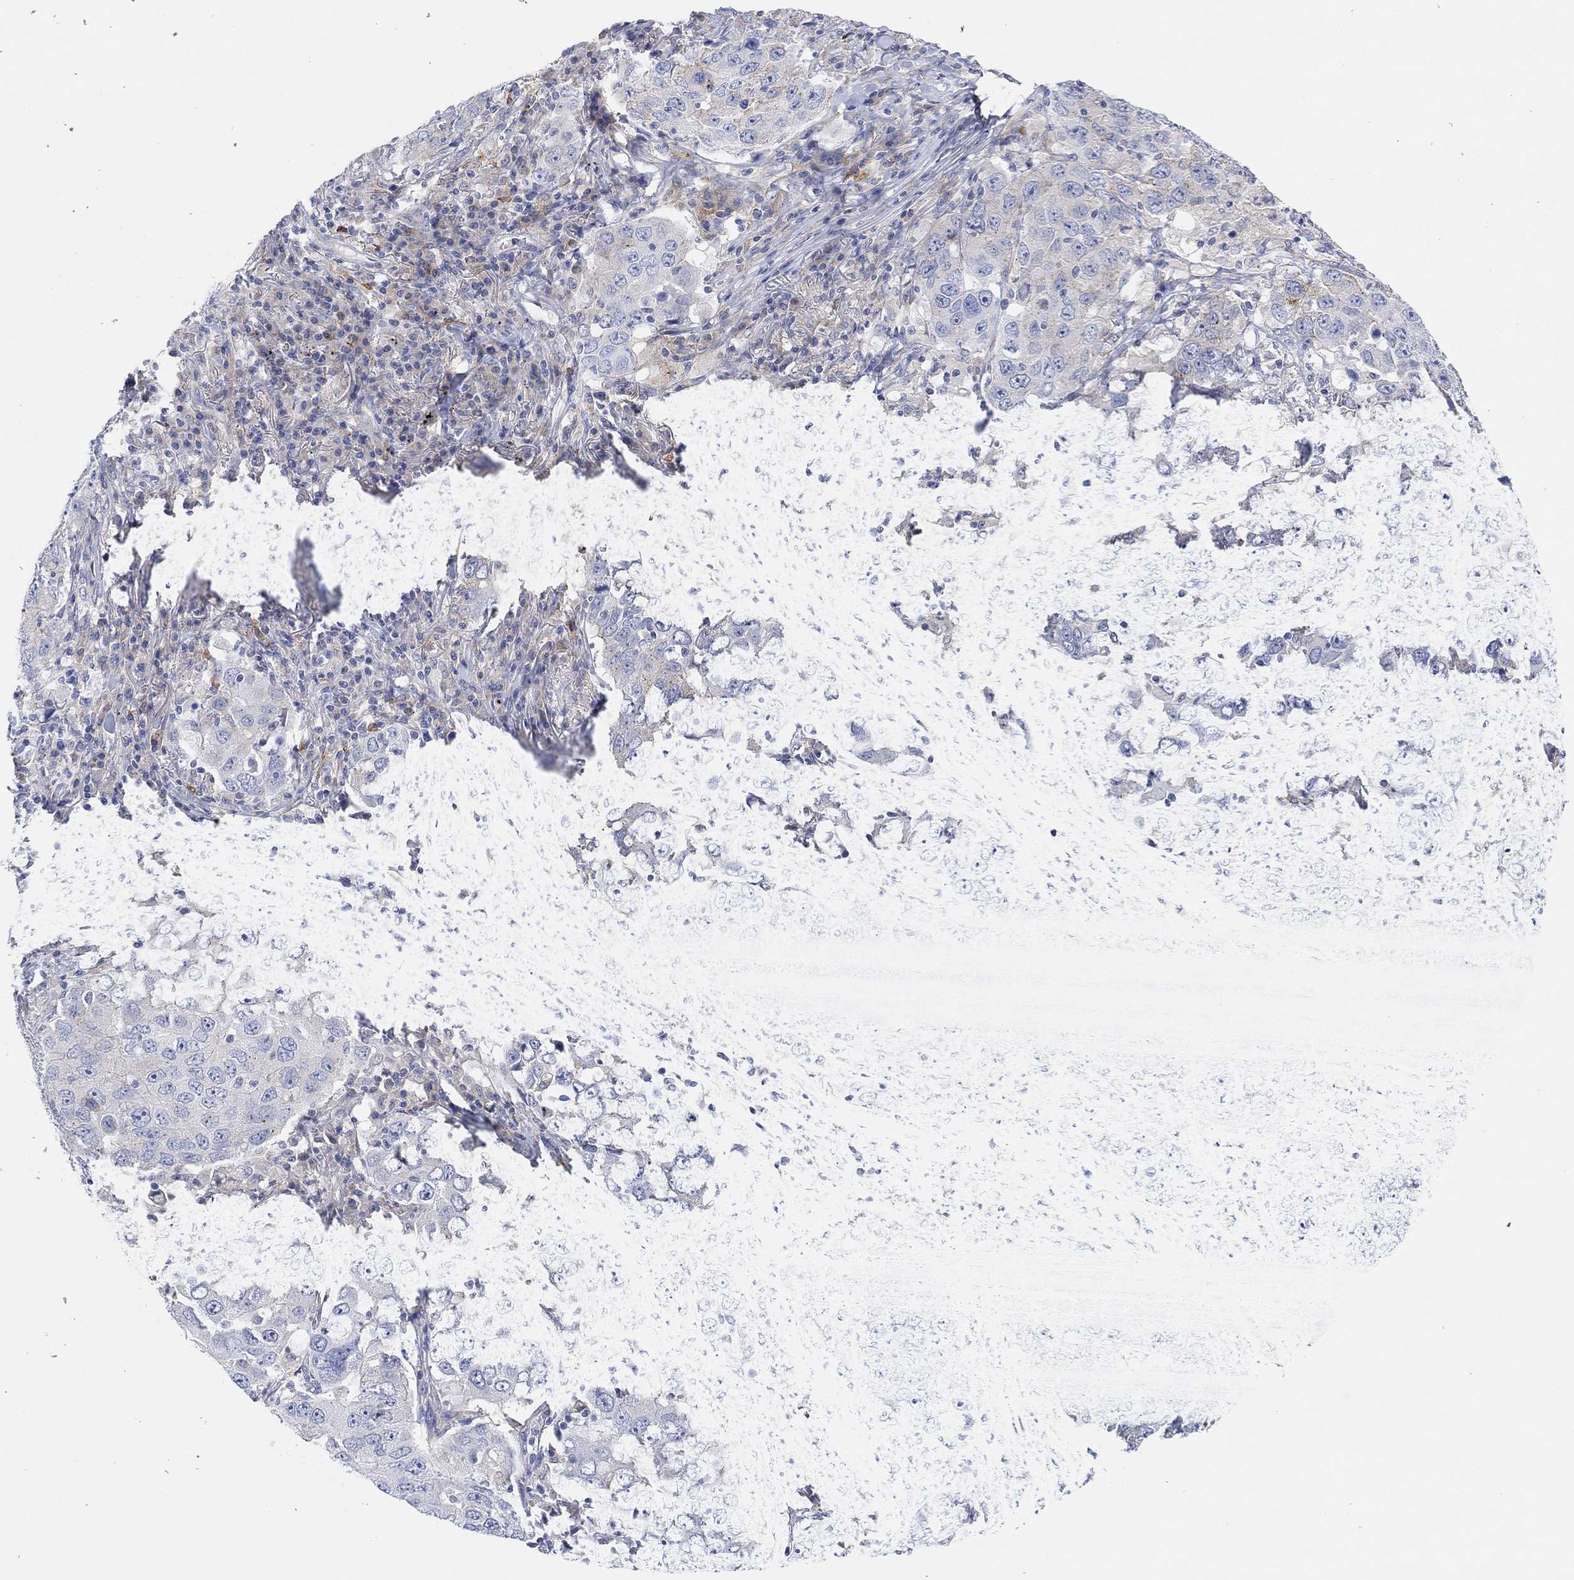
{"staining": {"intensity": "weak", "quantity": "<25%", "location": "cytoplasmic/membranous"}, "tissue": "lung cancer", "cell_type": "Tumor cells", "image_type": "cancer", "snomed": [{"axis": "morphology", "description": "Adenocarcinoma, NOS"}, {"axis": "topography", "description": "Lung"}], "caption": "Tumor cells show no significant staining in lung cancer. The staining is performed using DAB brown chromogen with nuclei counter-stained in using hematoxylin.", "gene": "RGS1", "patient": {"sex": "male", "age": 73}}